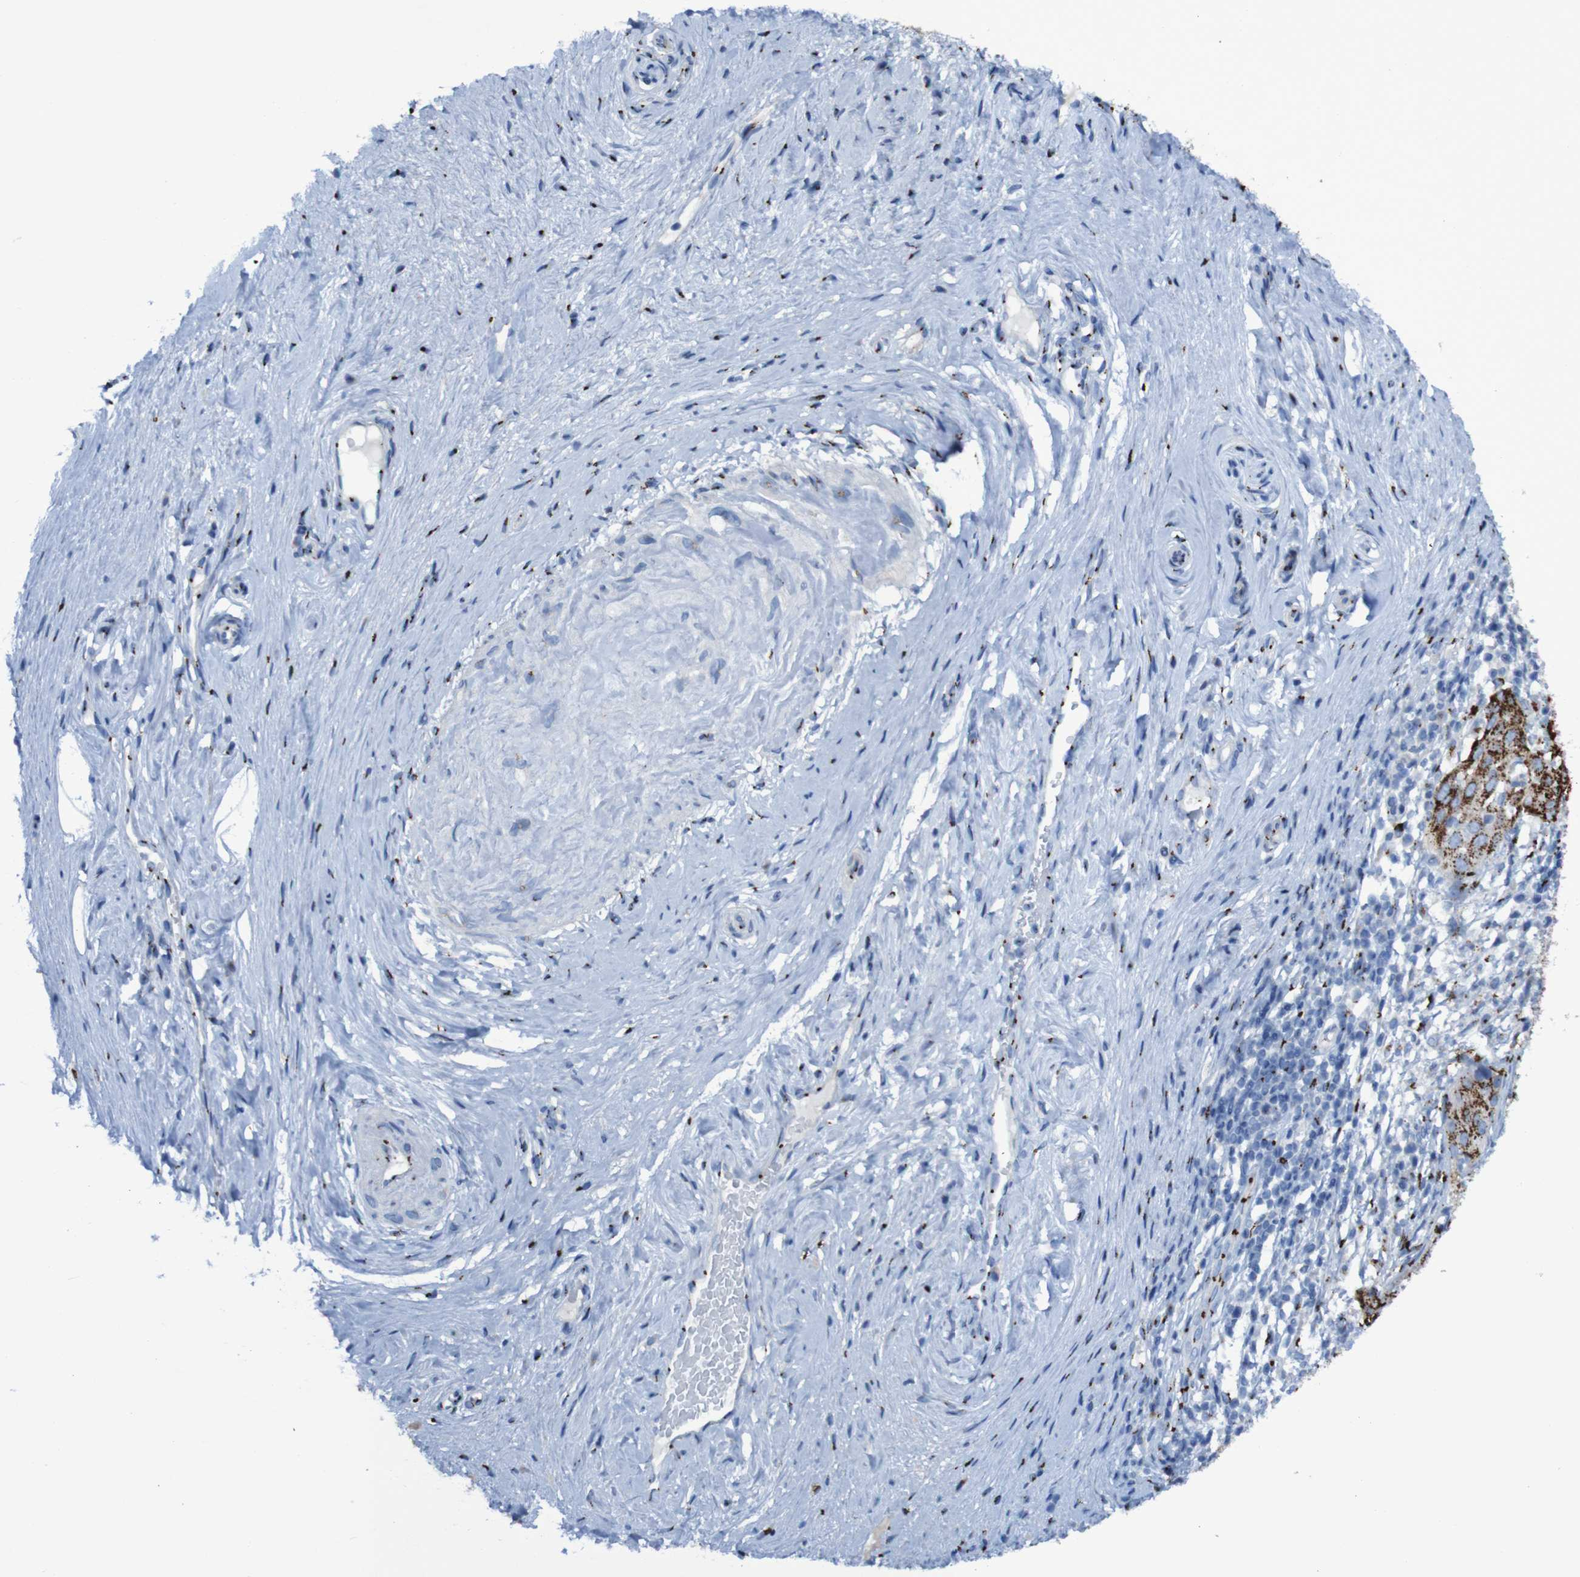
{"staining": {"intensity": "strong", "quantity": ">75%", "location": "cytoplasmic/membranous"}, "tissue": "cervical cancer", "cell_type": "Tumor cells", "image_type": "cancer", "snomed": [{"axis": "morphology", "description": "Squamous cell carcinoma, NOS"}, {"axis": "topography", "description": "Cervix"}], "caption": "High-magnification brightfield microscopy of cervical cancer stained with DAB (brown) and counterstained with hematoxylin (blue). tumor cells exhibit strong cytoplasmic/membranous expression is present in about>75% of cells. (DAB (3,3'-diaminobenzidine) IHC with brightfield microscopy, high magnification).", "gene": "GOLM1", "patient": {"sex": "female", "age": 51}}